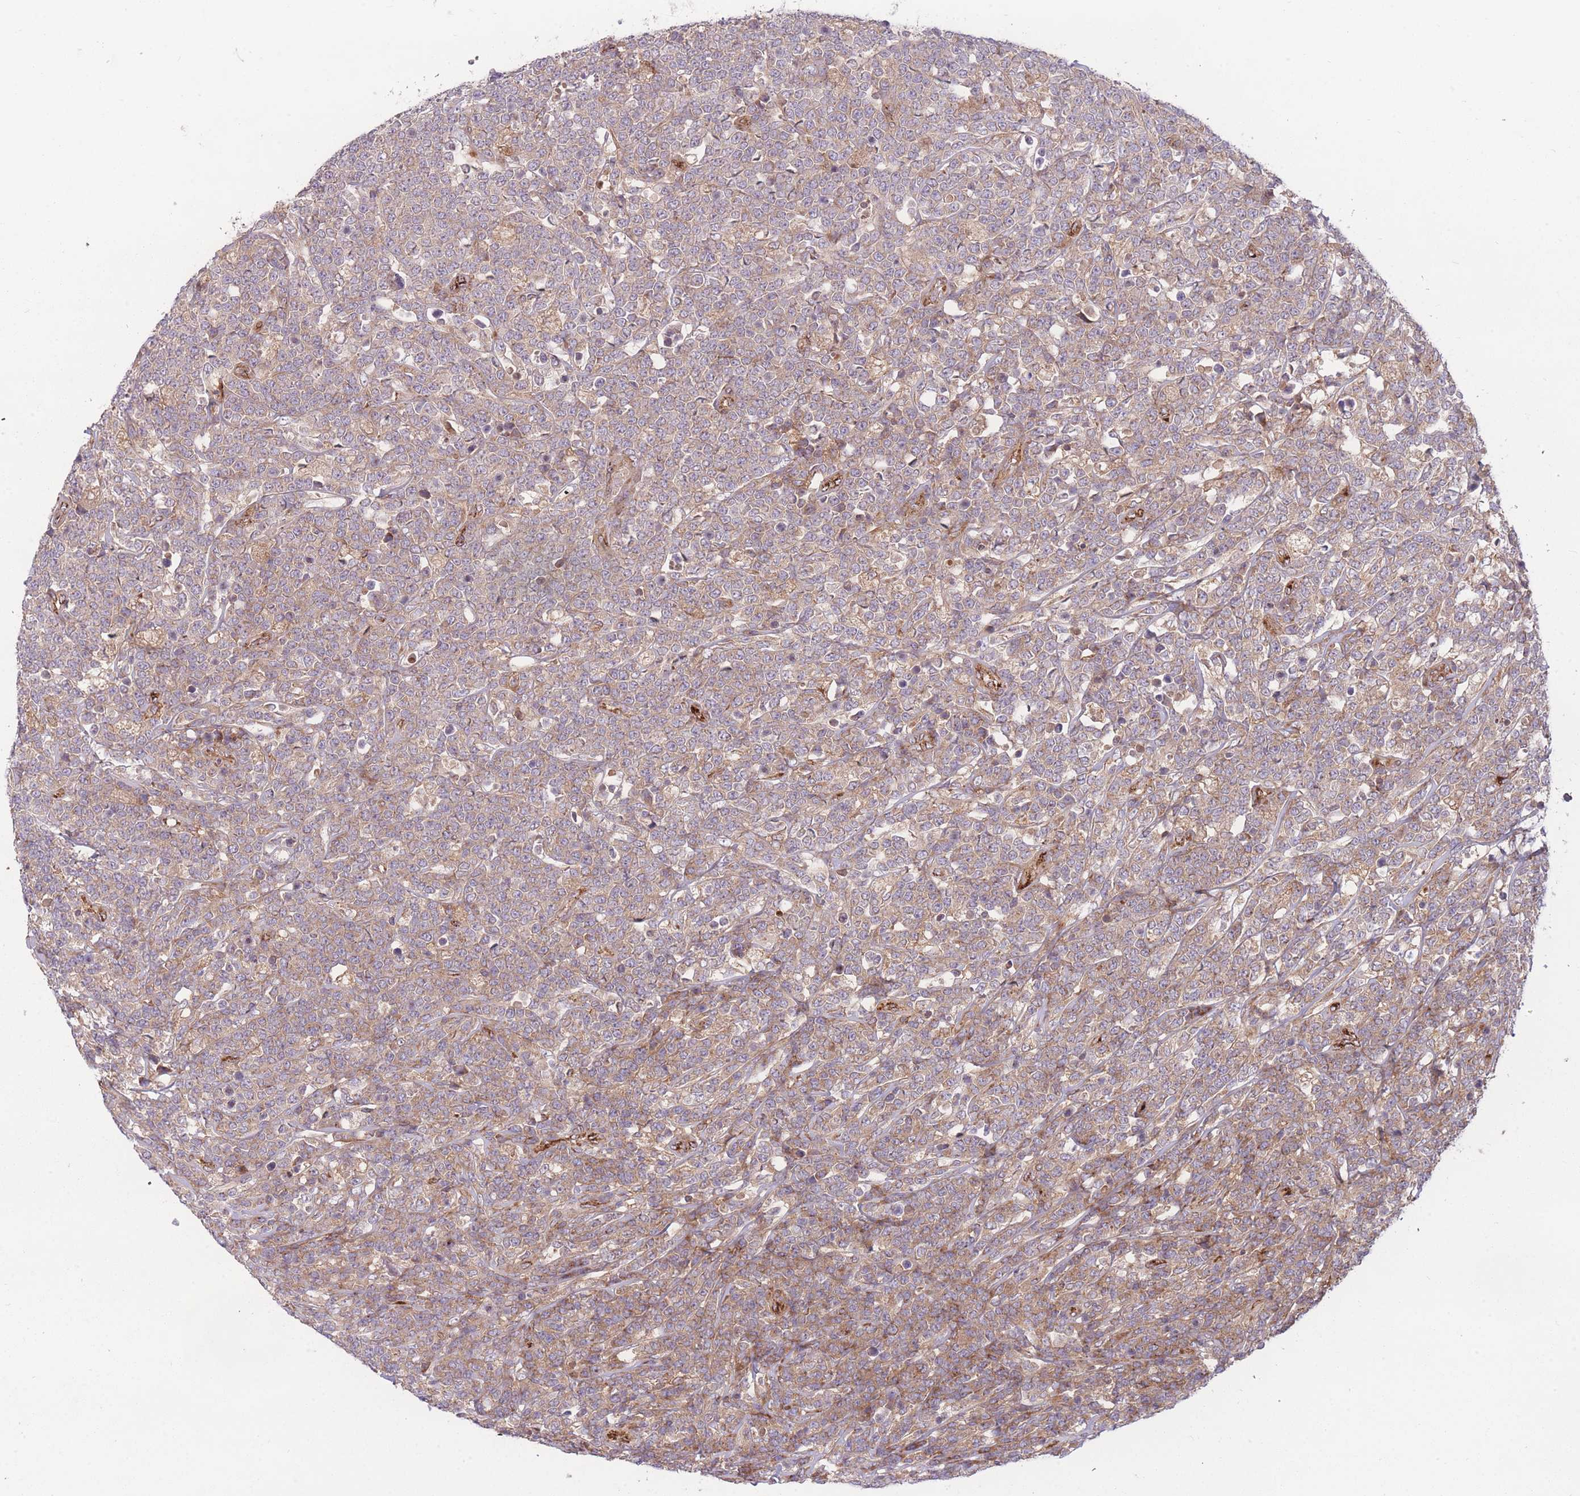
{"staining": {"intensity": "weak", "quantity": "25%-75%", "location": "cytoplasmic/membranous"}, "tissue": "lymphoma", "cell_type": "Tumor cells", "image_type": "cancer", "snomed": [{"axis": "morphology", "description": "Malignant lymphoma, non-Hodgkin's type, High grade"}, {"axis": "topography", "description": "Small intestine"}], "caption": "Protein staining shows weak cytoplasmic/membranous positivity in approximately 25%-75% of tumor cells in lymphoma. Nuclei are stained in blue.", "gene": "CISH", "patient": {"sex": "male", "age": 8}}